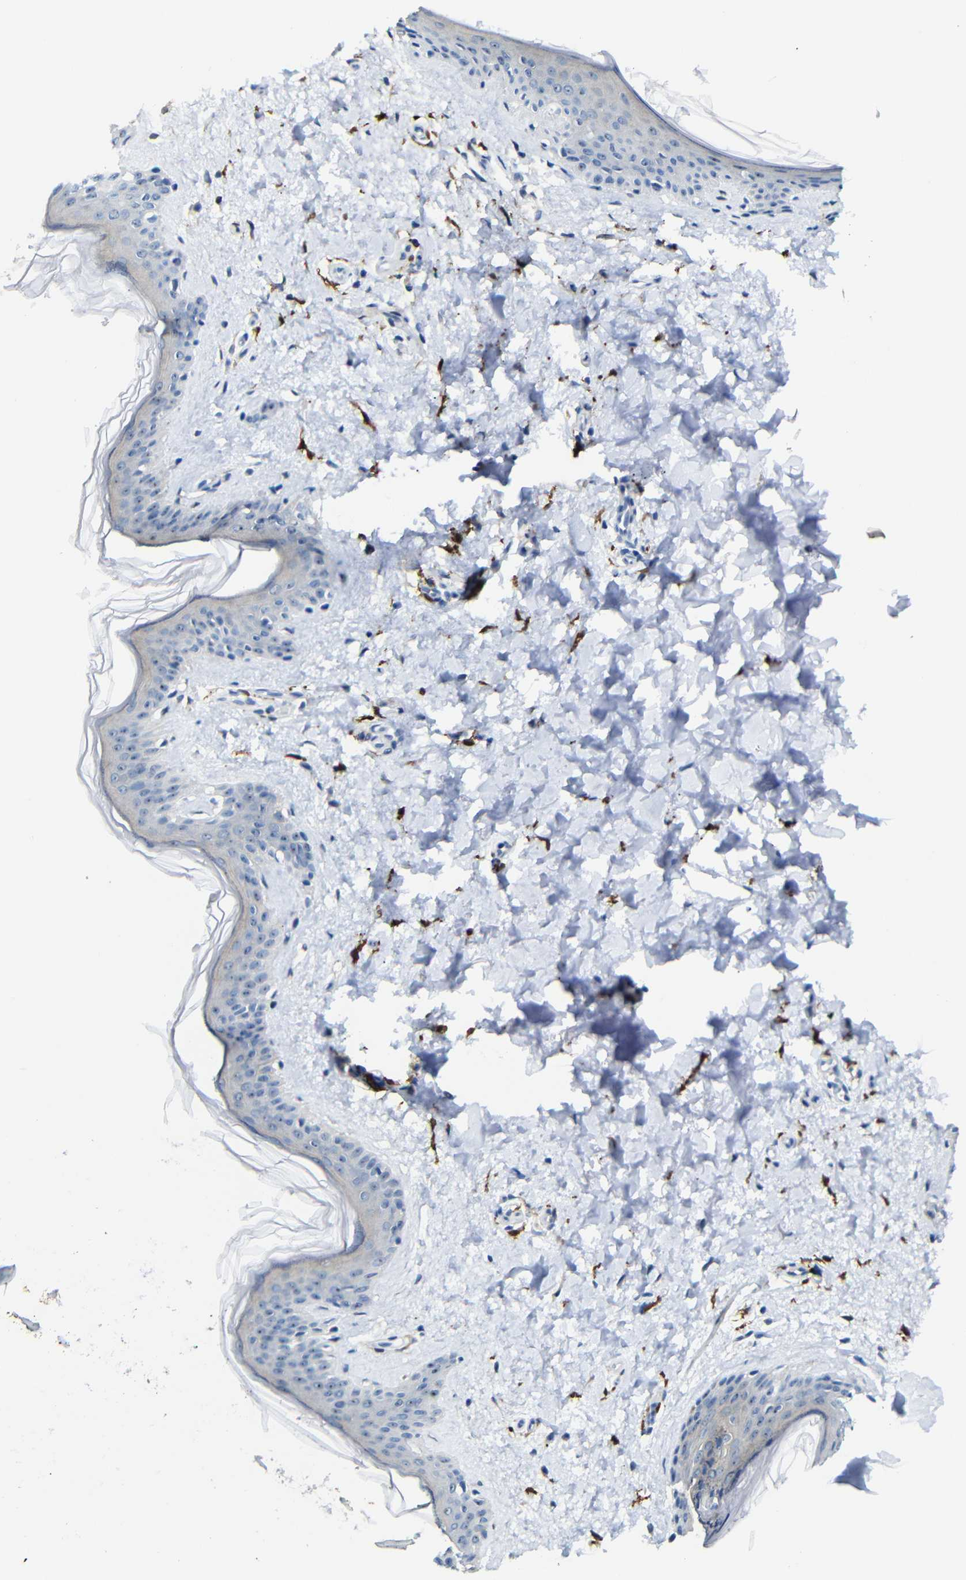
{"staining": {"intensity": "strong", "quantity": ">75%", "location": "cytoplasmic/membranous"}, "tissue": "skin", "cell_type": "Fibroblasts", "image_type": "normal", "snomed": [{"axis": "morphology", "description": "Normal tissue, NOS"}, {"axis": "topography", "description": "Skin"}], "caption": "This is a photomicrograph of immunohistochemistry staining of benign skin, which shows strong staining in the cytoplasmic/membranous of fibroblasts.", "gene": "C1orf210", "patient": {"sex": "female", "age": 41}}